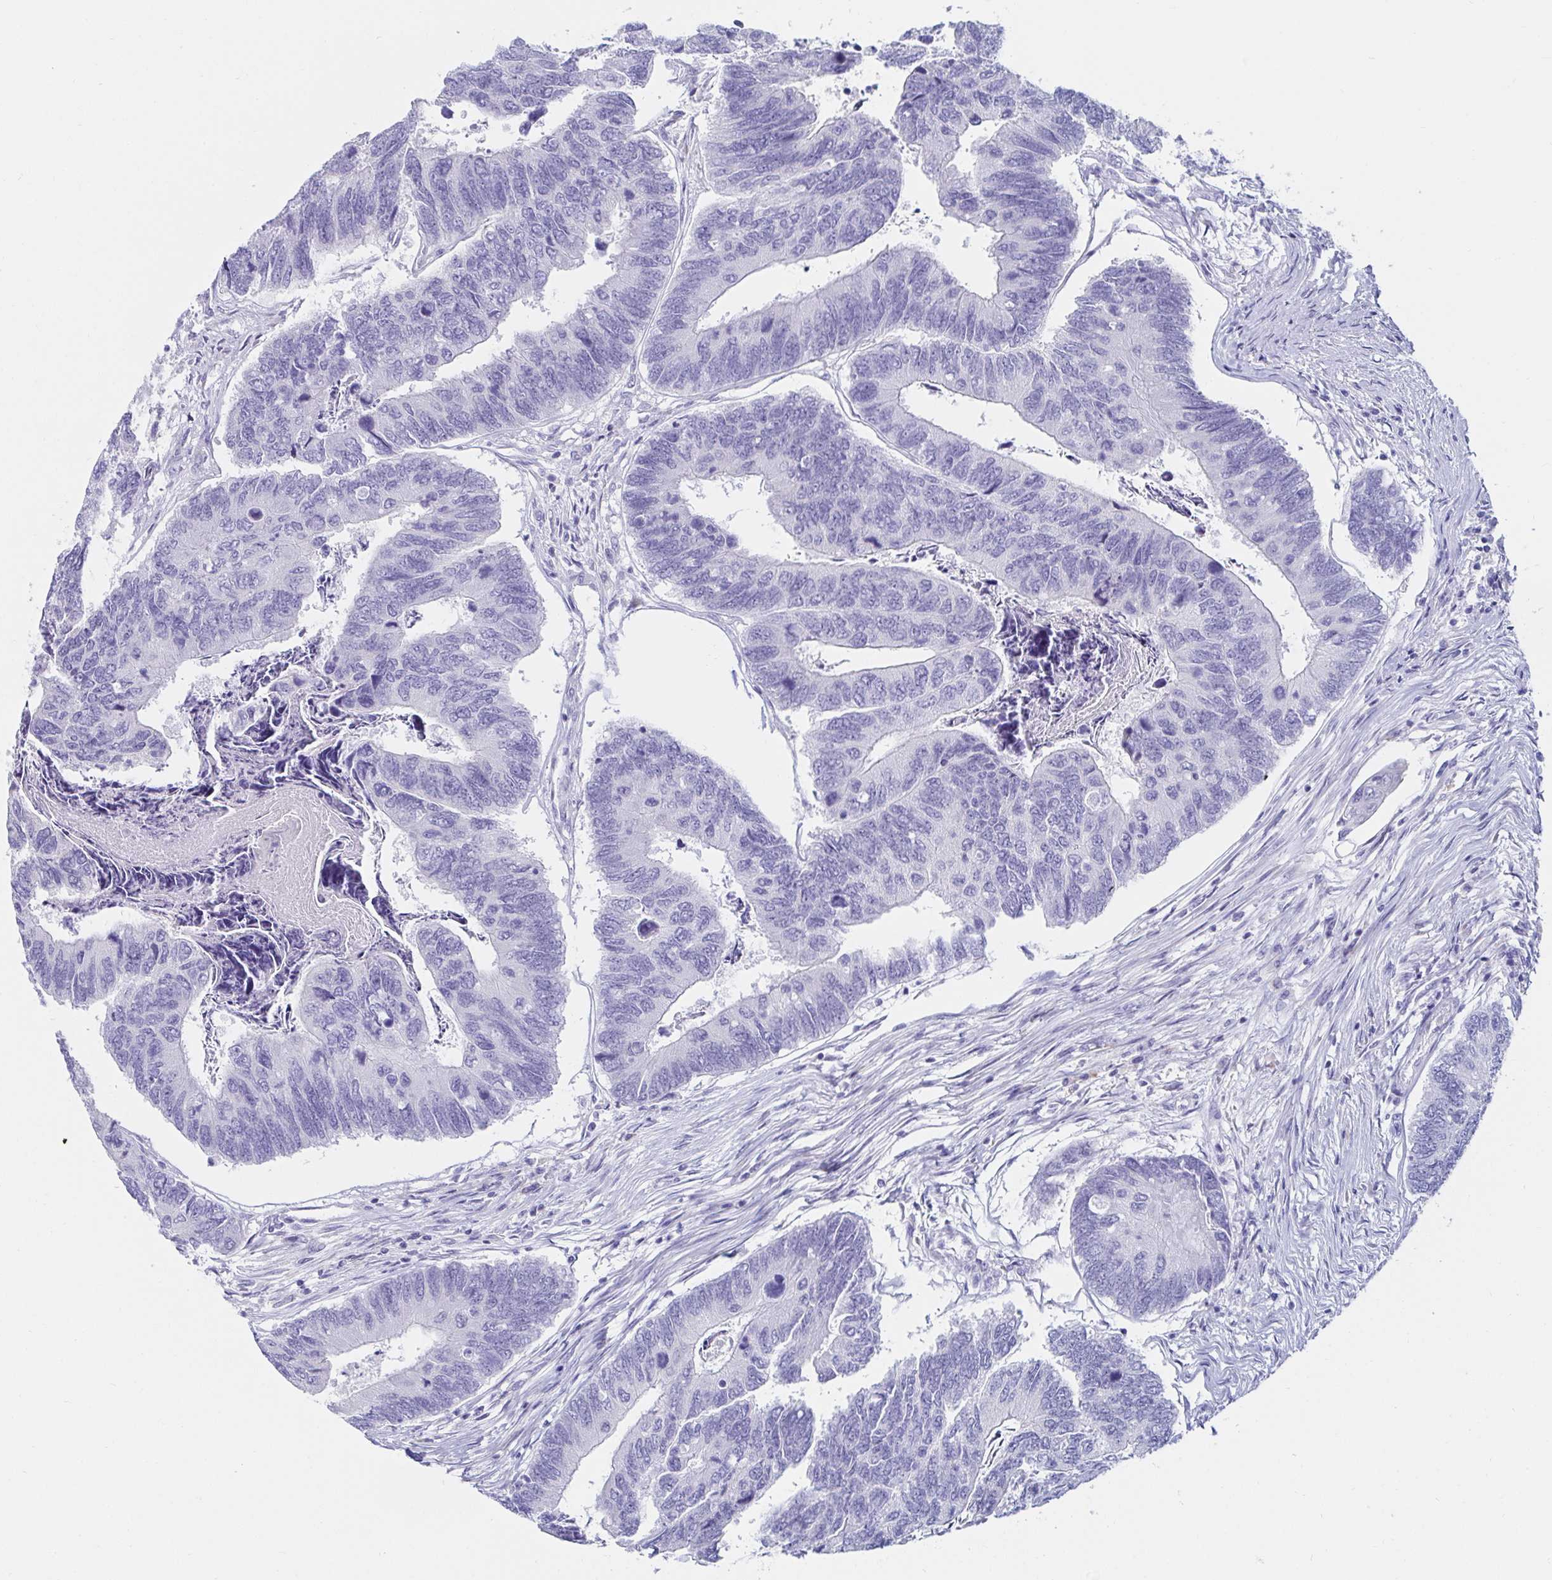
{"staining": {"intensity": "negative", "quantity": "none", "location": "none"}, "tissue": "colorectal cancer", "cell_type": "Tumor cells", "image_type": "cancer", "snomed": [{"axis": "morphology", "description": "Adenocarcinoma, NOS"}, {"axis": "topography", "description": "Colon"}], "caption": "Protein analysis of colorectal cancer reveals no significant expression in tumor cells. (Immunohistochemistry (ihc), brightfield microscopy, high magnification).", "gene": "C4orf17", "patient": {"sex": "female", "age": 67}}